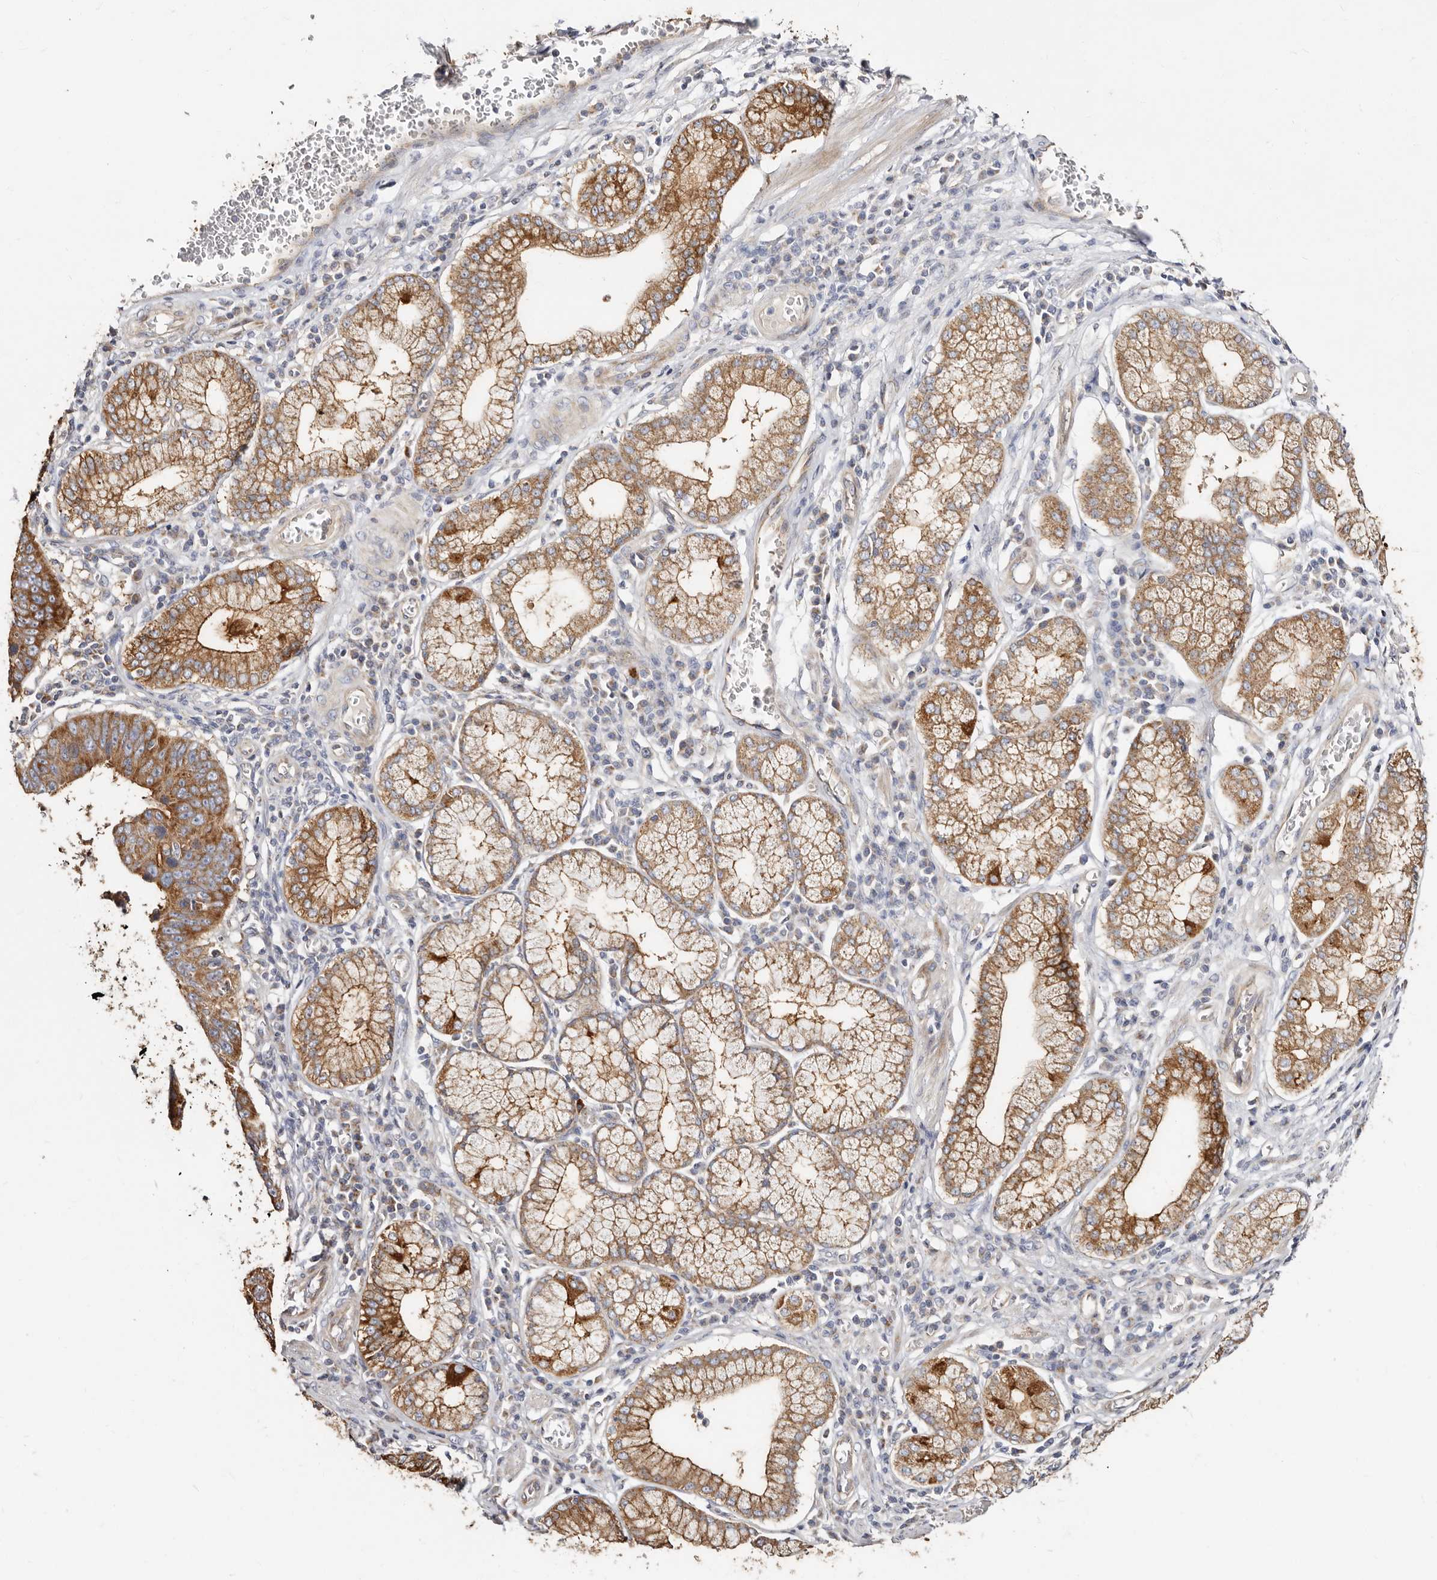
{"staining": {"intensity": "moderate", "quantity": ">75%", "location": "cytoplasmic/membranous"}, "tissue": "stomach cancer", "cell_type": "Tumor cells", "image_type": "cancer", "snomed": [{"axis": "morphology", "description": "Adenocarcinoma, NOS"}, {"axis": "topography", "description": "Stomach"}], "caption": "Human stomach cancer (adenocarcinoma) stained for a protein (brown) exhibits moderate cytoplasmic/membranous positive staining in approximately >75% of tumor cells.", "gene": "BAIAP2L1", "patient": {"sex": "male", "age": 59}}